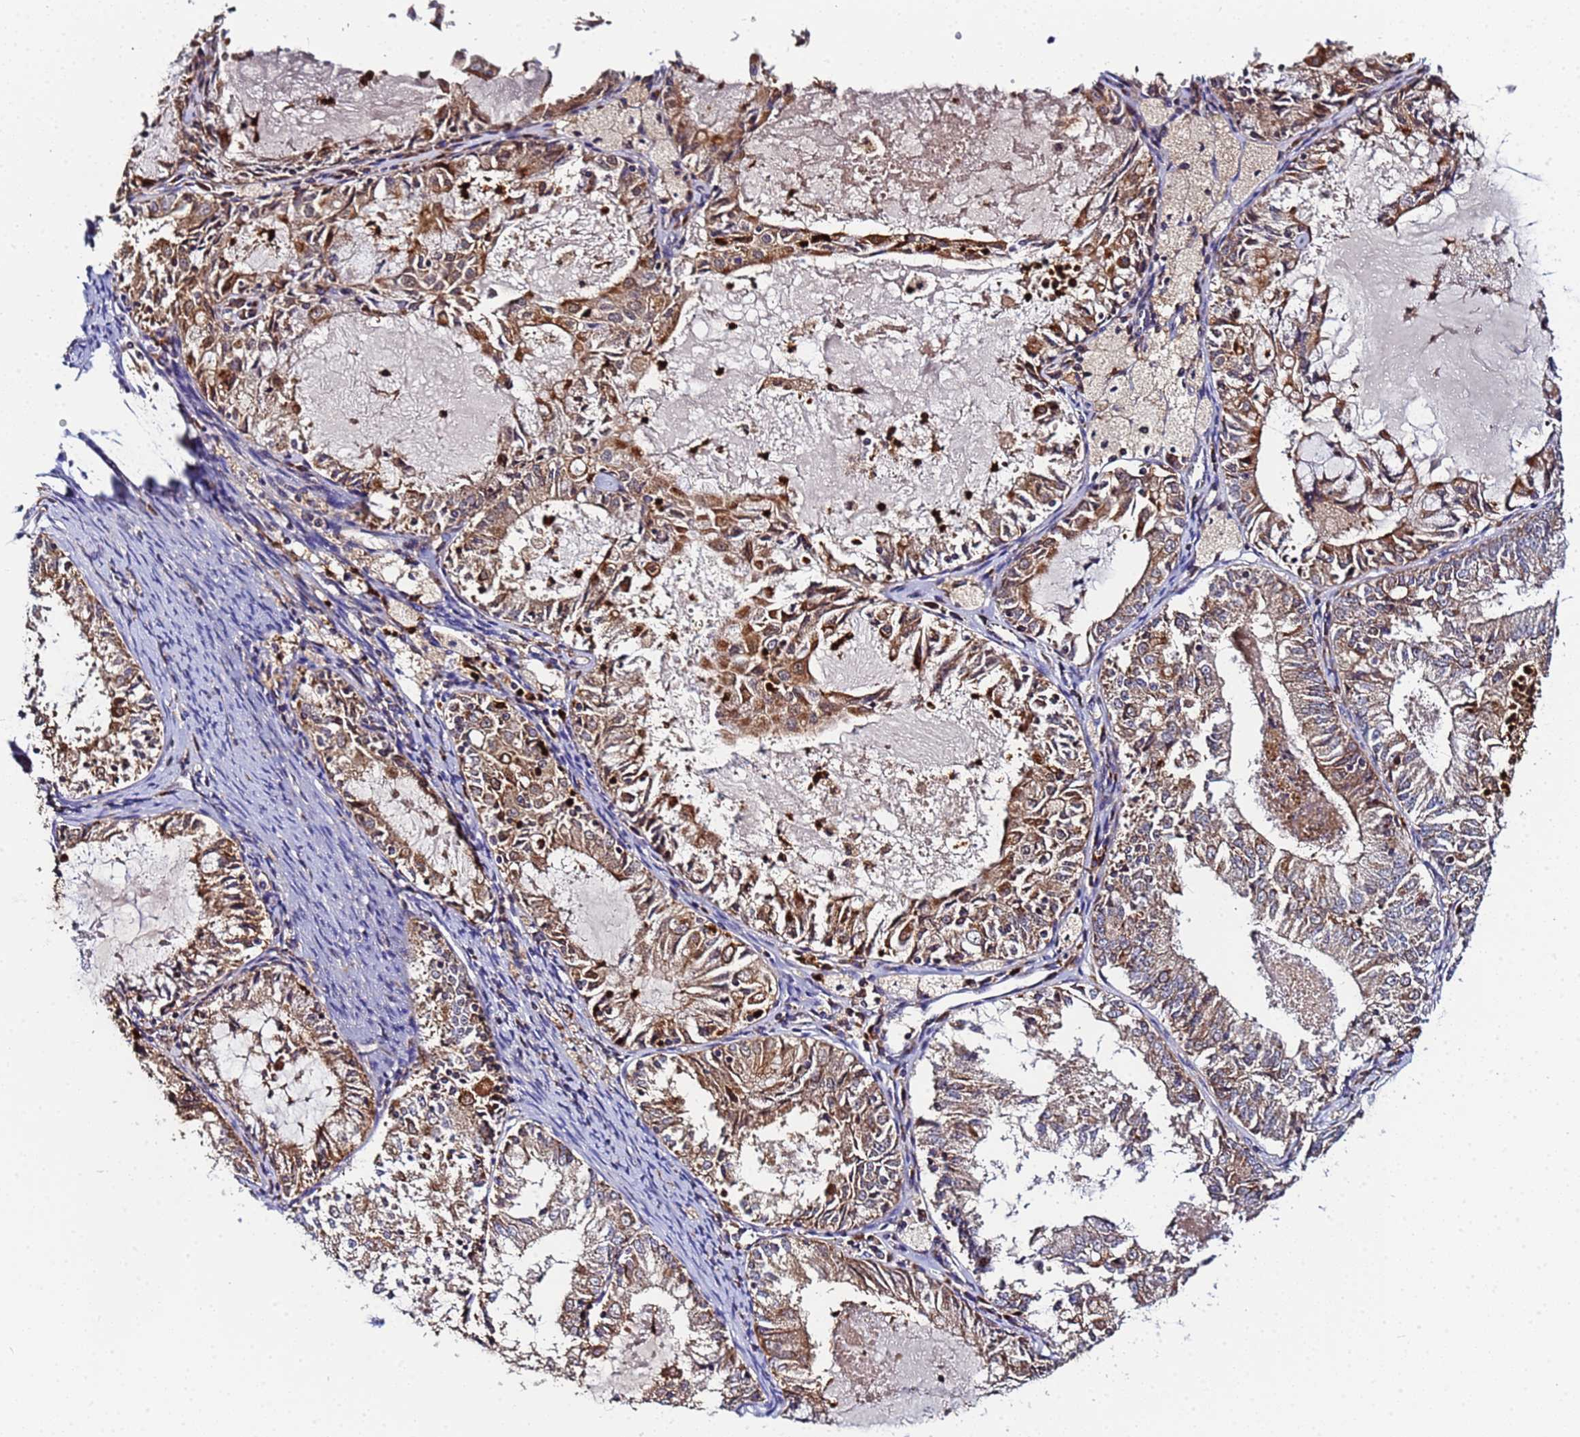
{"staining": {"intensity": "moderate", "quantity": ">75%", "location": "cytoplasmic/membranous"}, "tissue": "endometrial cancer", "cell_type": "Tumor cells", "image_type": "cancer", "snomed": [{"axis": "morphology", "description": "Adenocarcinoma, NOS"}, {"axis": "topography", "description": "Endometrium"}], "caption": "Protein analysis of endometrial cancer (adenocarcinoma) tissue demonstrates moderate cytoplasmic/membranous positivity in approximately >75% of tumor cells.", "gene": "CCDC127", "patient": {"sex": "female", "age": 57}}